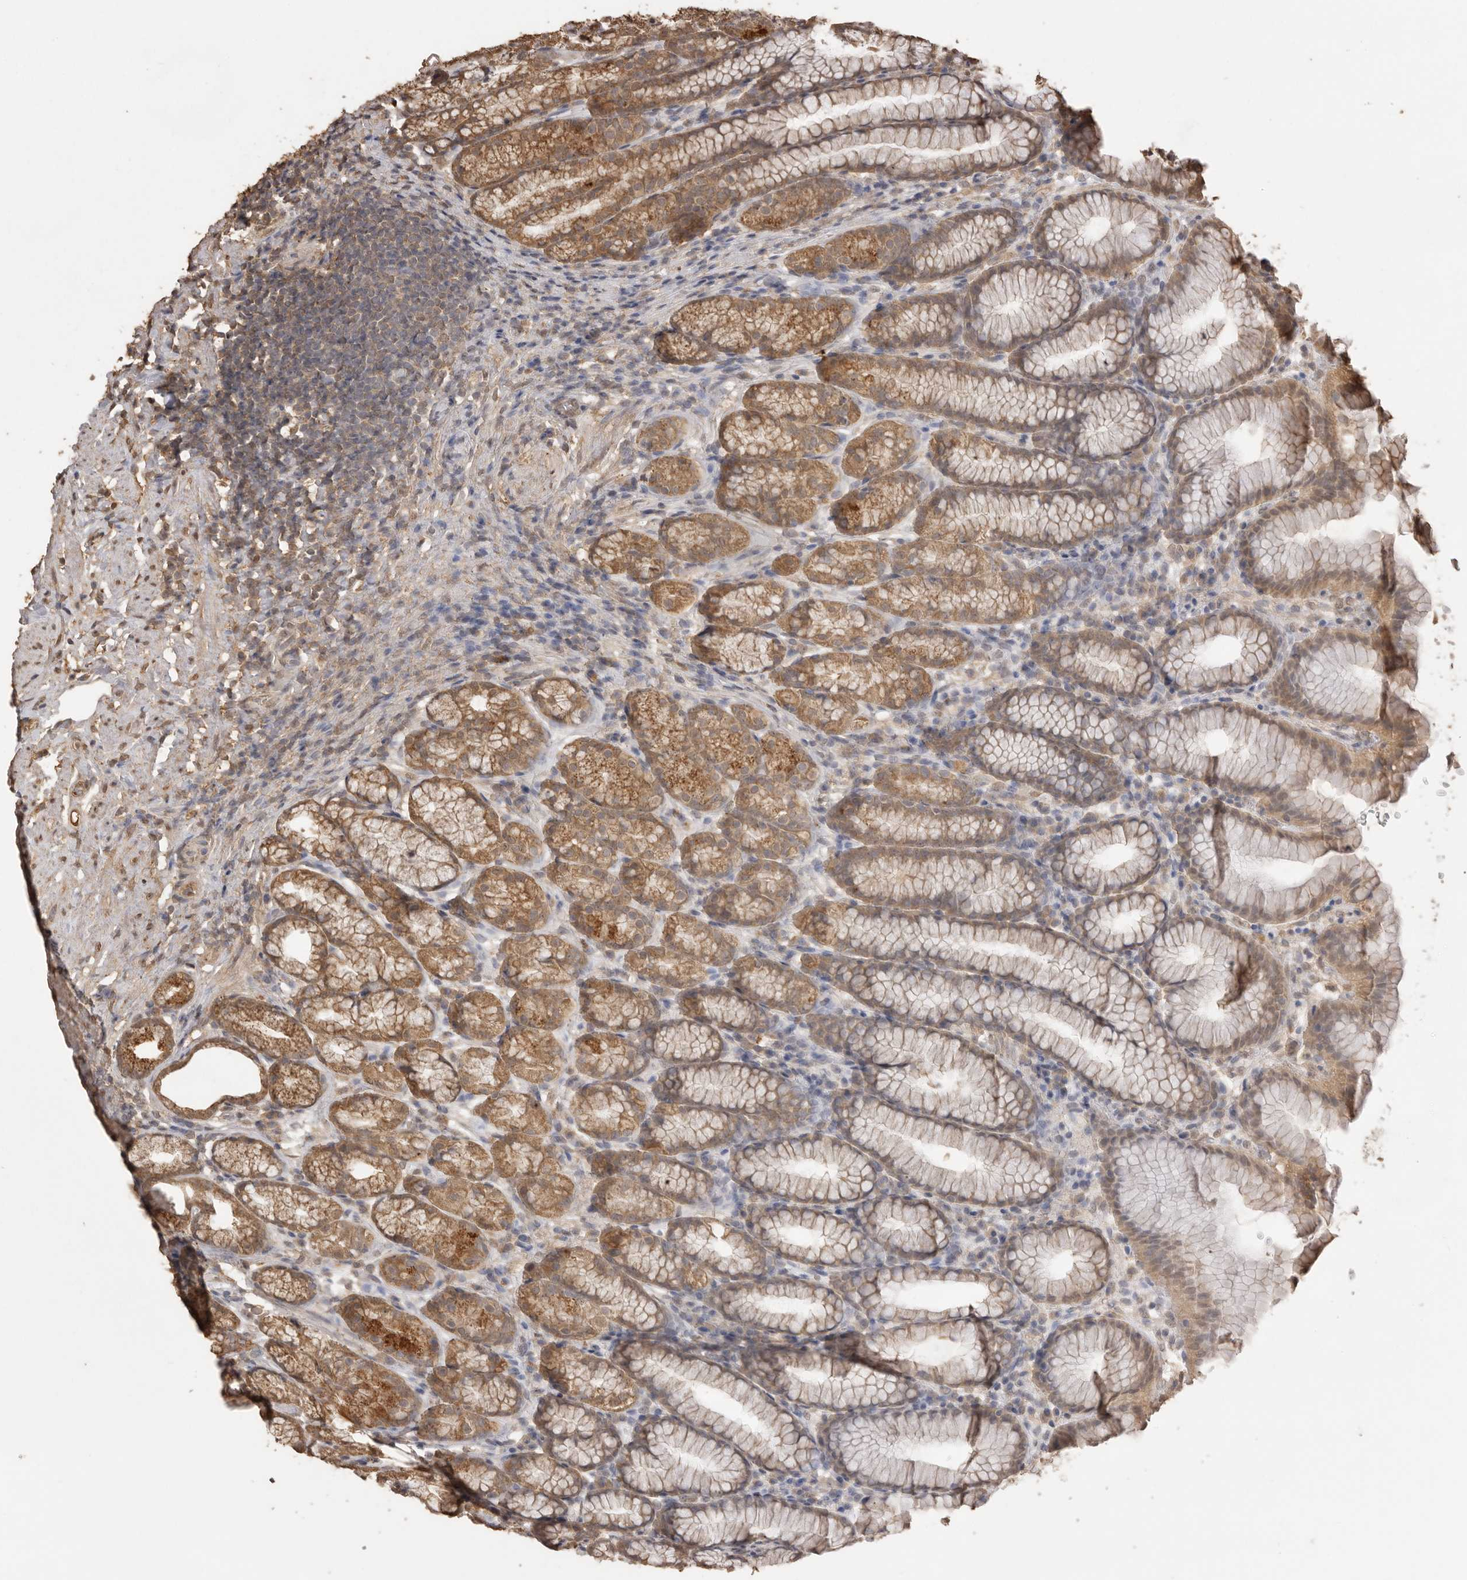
{"staining": {"intensity": "moderate", "quantity": ">75%", "location": "cytoplasmic/membranous"}, "tissue": "stomach", "cell_type": "Glandular cells", "image_type": "normal", "snomed": [{"axis": "morphology", "description": "Normal tissue, NOS"}, {"axis": "topography", "description": "Stomach"}], "caption": "Human stomach stained with a protein marker shows moderate staining in glandular cells.", "gene": "JAG2", "patient": {"sex": "male", "age": 42}}